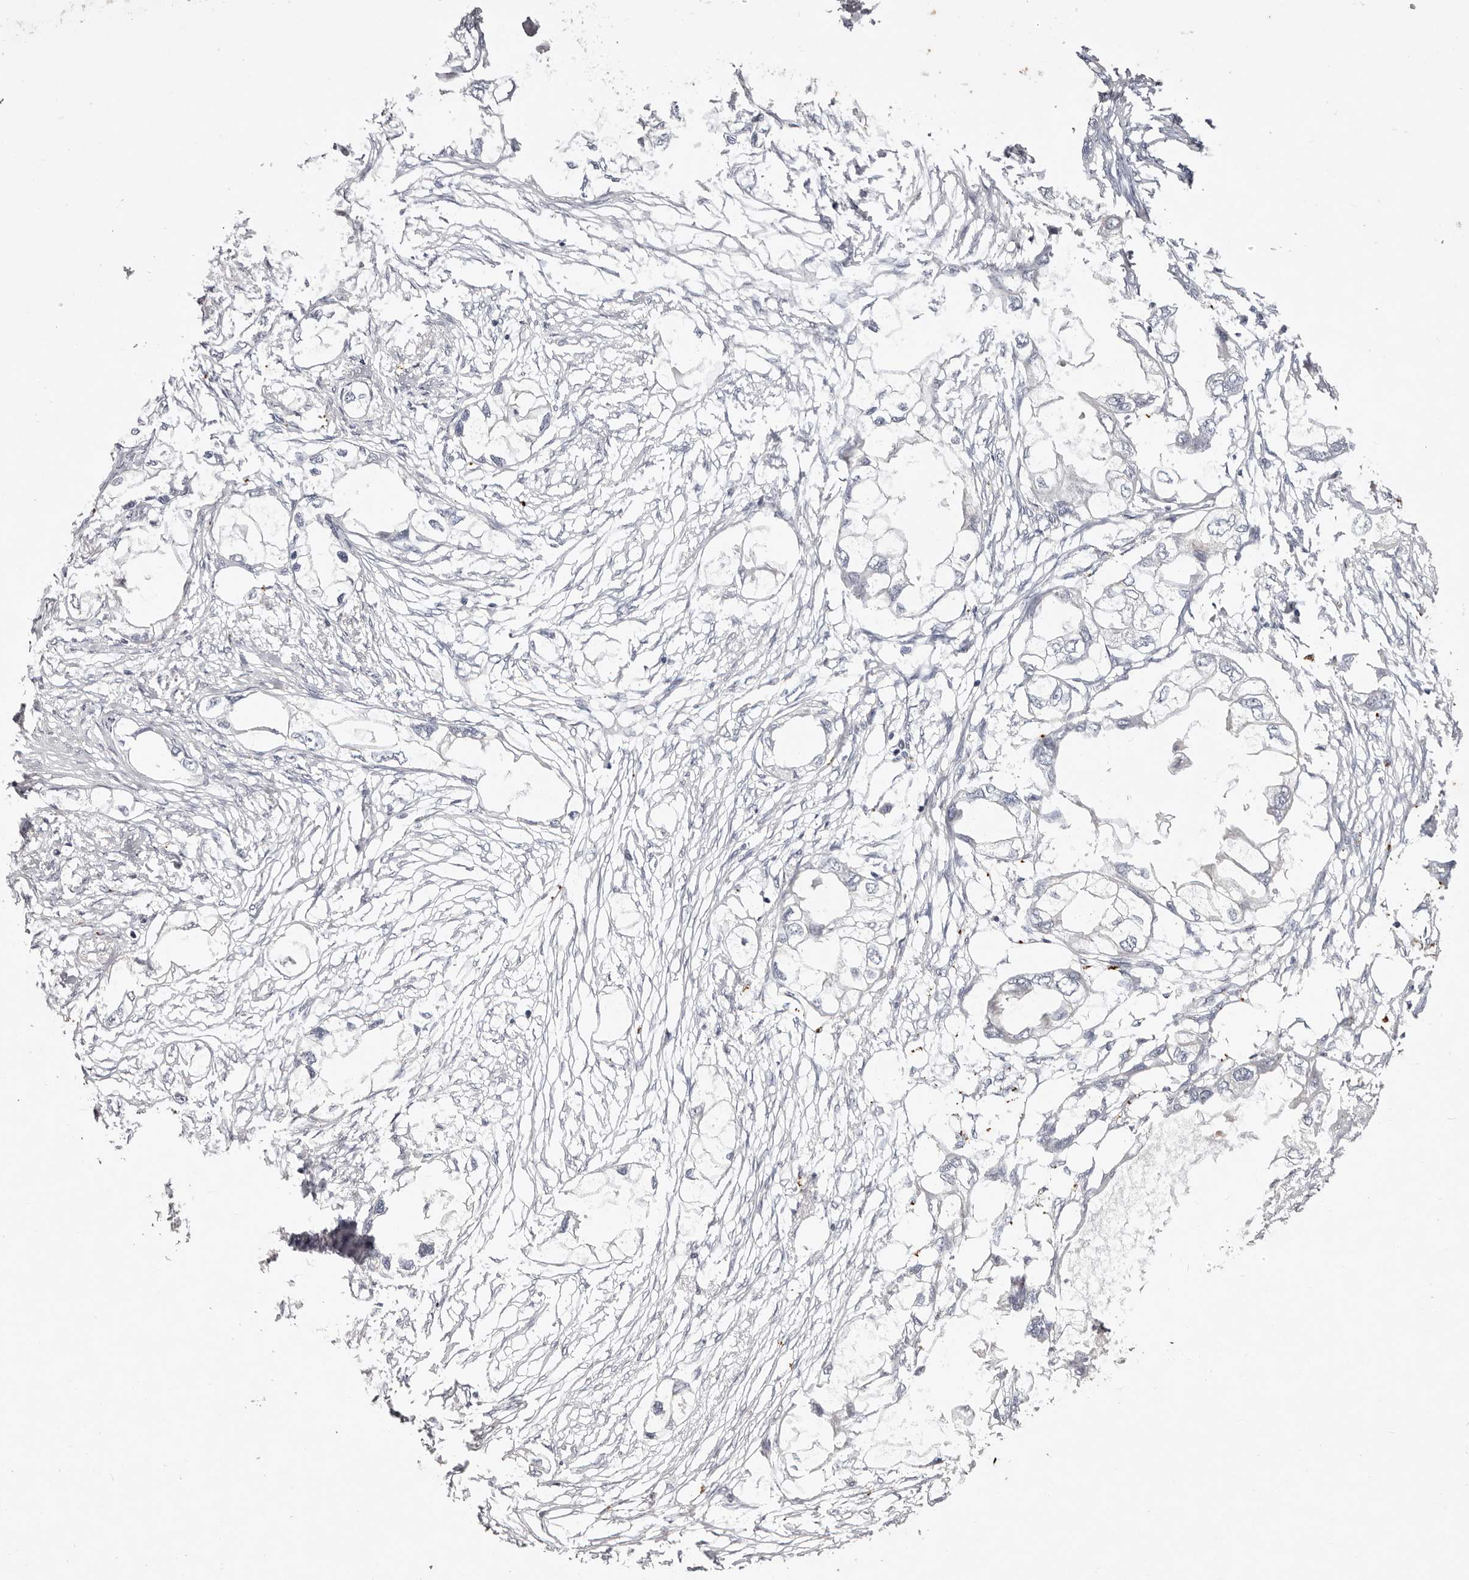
{"staining": {"intensity": "negative", "quantity": "none", "location": "none"}, "tissue": "endometrial cancer", "cell_type": "Tumor cells", "image_type": "cancer", "snomed": [{"axis": "morphology", "description": "Adenocarcinoma, NOS"}, {"axis": "morphology", "description": "Adenocarcinoma, metastatic, NOS"}, {"axis": "topography", "description": "Adipose tissue"}, {"axis": "topography", "description": "Endometrium"}], "caption": "Tumor cells show no significant expression in metastatic adenocarcinoma (endometrial).", "gene": "GARNL3", "patient": {"sex": "female", "age": 67}}